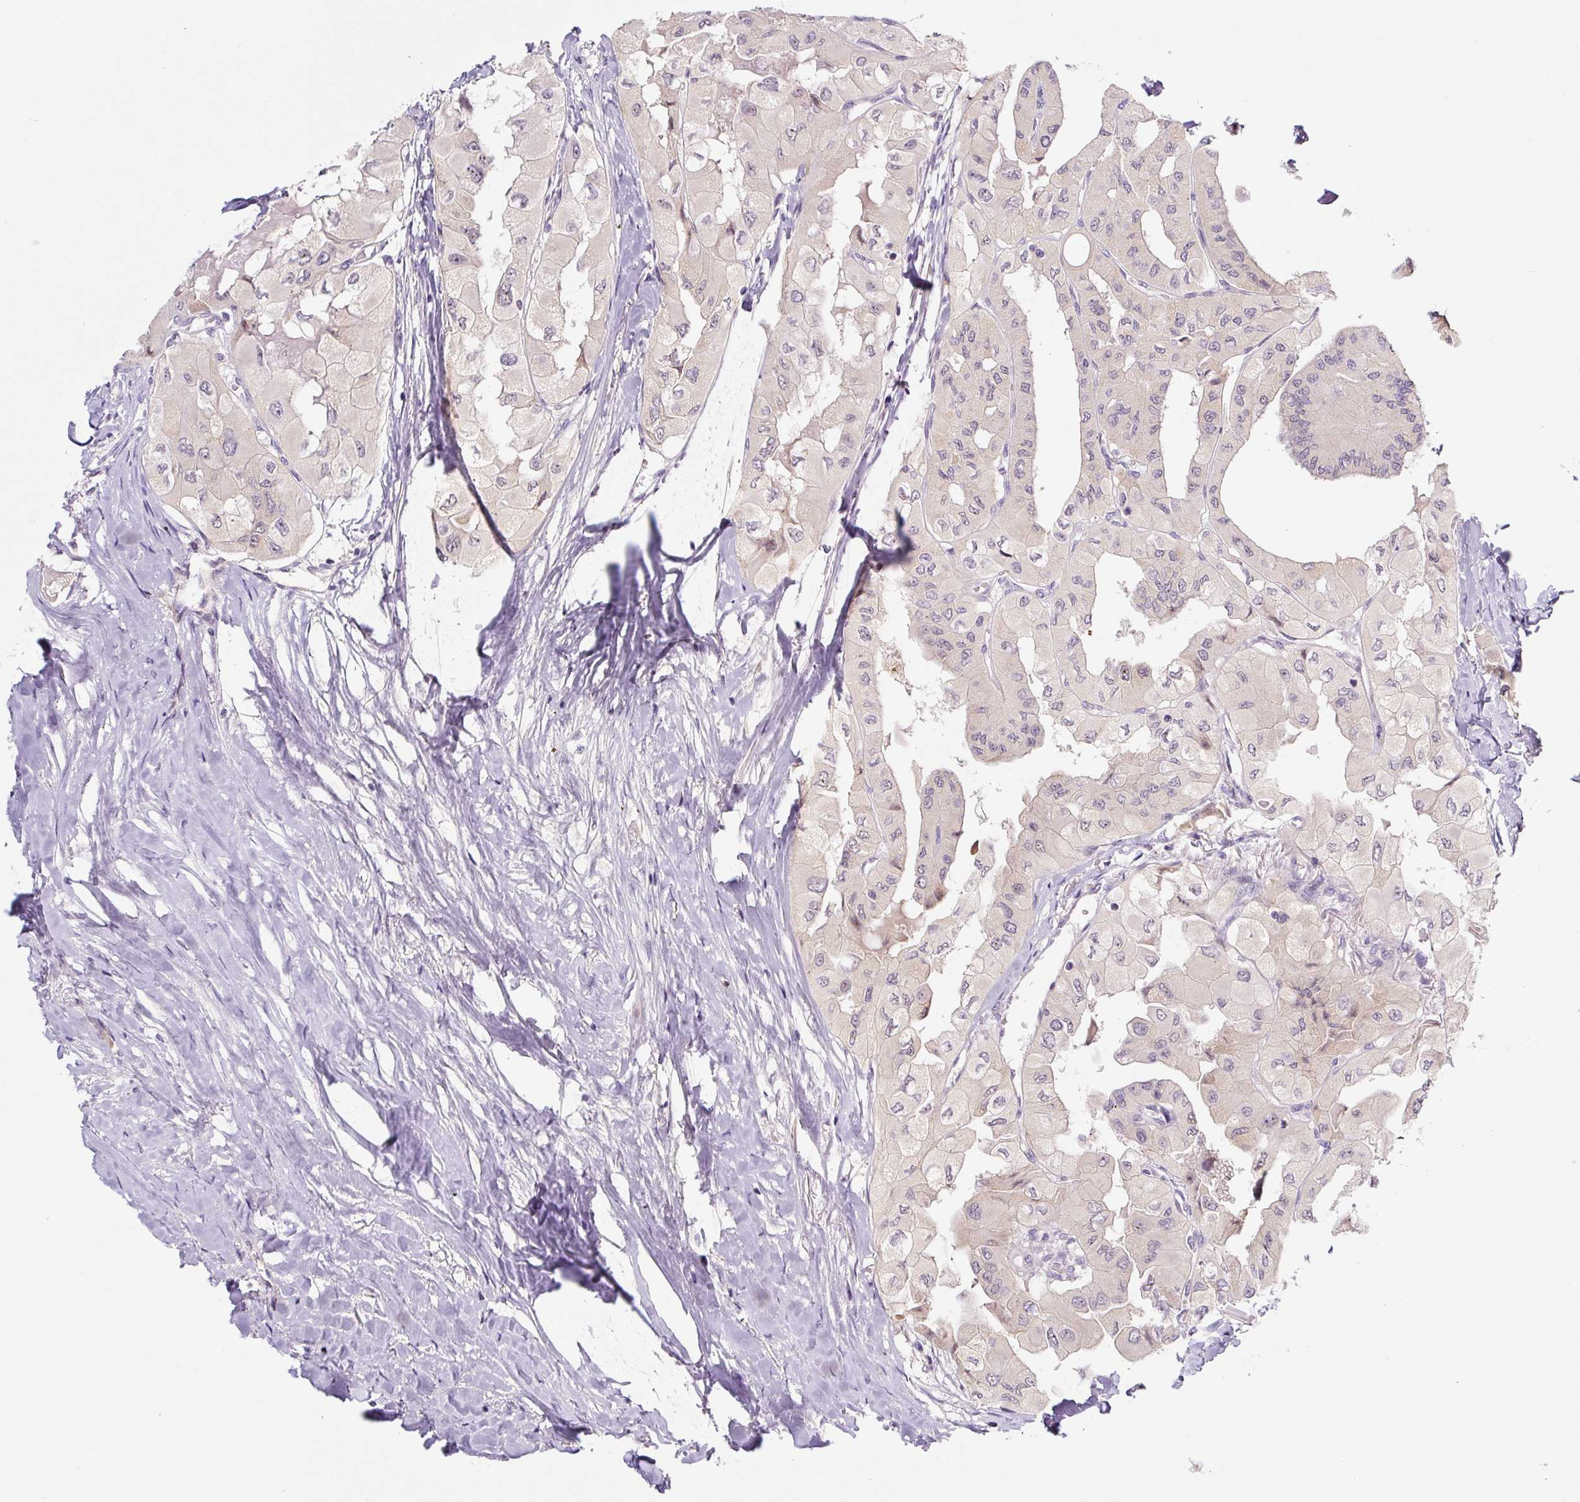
{"staining": {"intensity": "negative", "quantity": "none", "location": "none"}, "tissue": "thyroid cancer", "cell_type": "Tumor cells", "image_type": "cancer", "snomed": [{"axis": "morphology", "description": "Normal tissue, NOS"}, {"axis": "morphology", "description": "Papillary adenocarcinoma, NOS"}, {"axis": "topography", "description": "Thyroid gland"}], "caption": "Protein analysis of thyroid cancer reveals no significant expression in tumor cells. (DAB (3,3'-diaminobenzidine) immunohistochemistry (IHC) visualized using brightfield microscopy, high magnification).", "gene": "PRKAA2", "patient": {"sex": "female", "age": 59}}